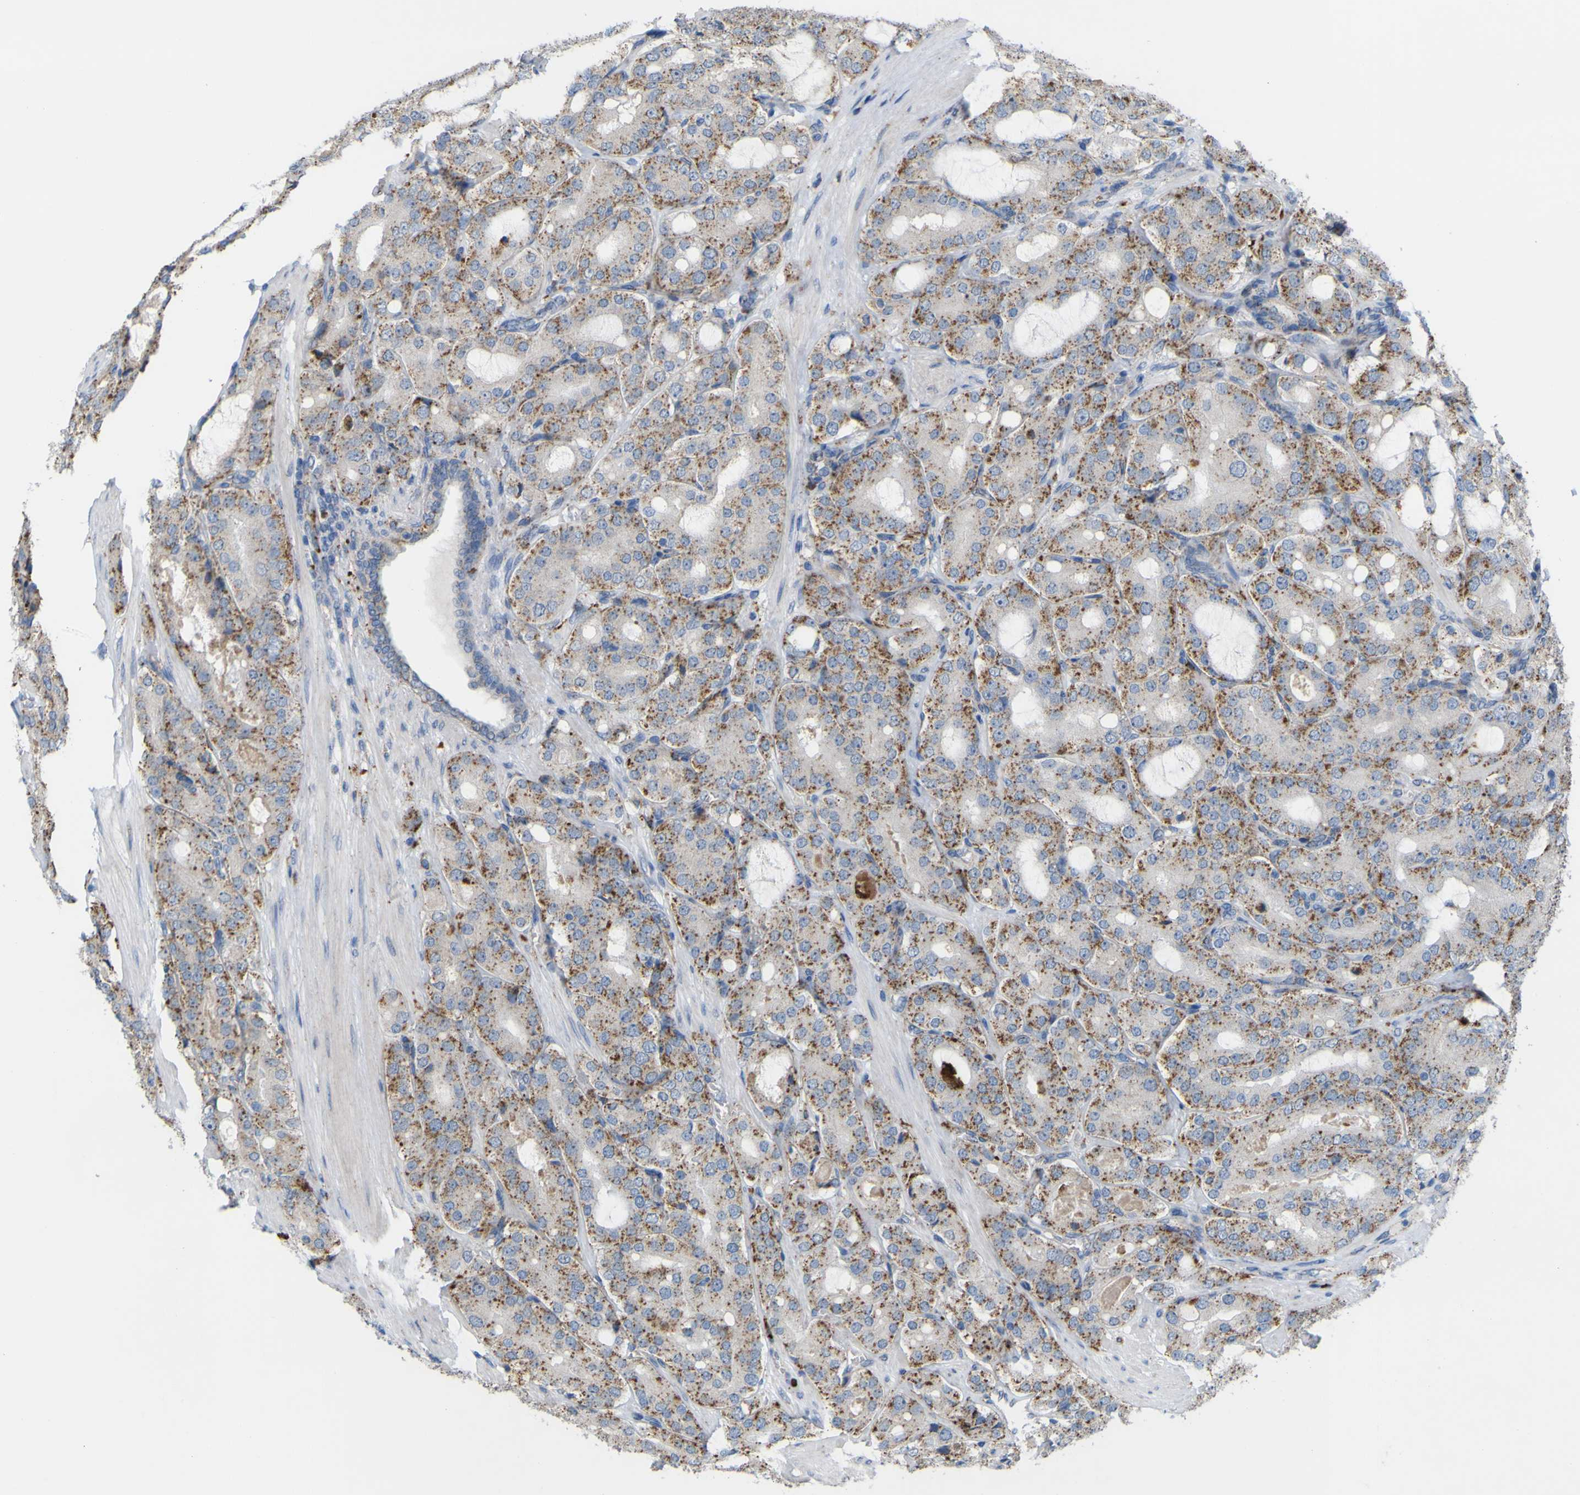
{"staining": {"intensity": "moderate", "quantity": ">75%", "location": "cytoplasmic/membranous"}, "tissue": "prostate cancer", "cell_type": "Tumor cells", "image_type": "cancer", "snomed": [{"axis": "morphology", "description": "Adenocarcinoma, High grade"}, {"axis": "topography", "description": "Prostate"}], "caption": "Protein positivity by immunohistochemistry (IHC) reveals moderate cytoplasmic/membranous positivity in about >75% of tumor cells in adenocarcinoma (high-grade) (prostate).", "gene": "PLD3", "patient": {"sex": "male", "age": 65}}